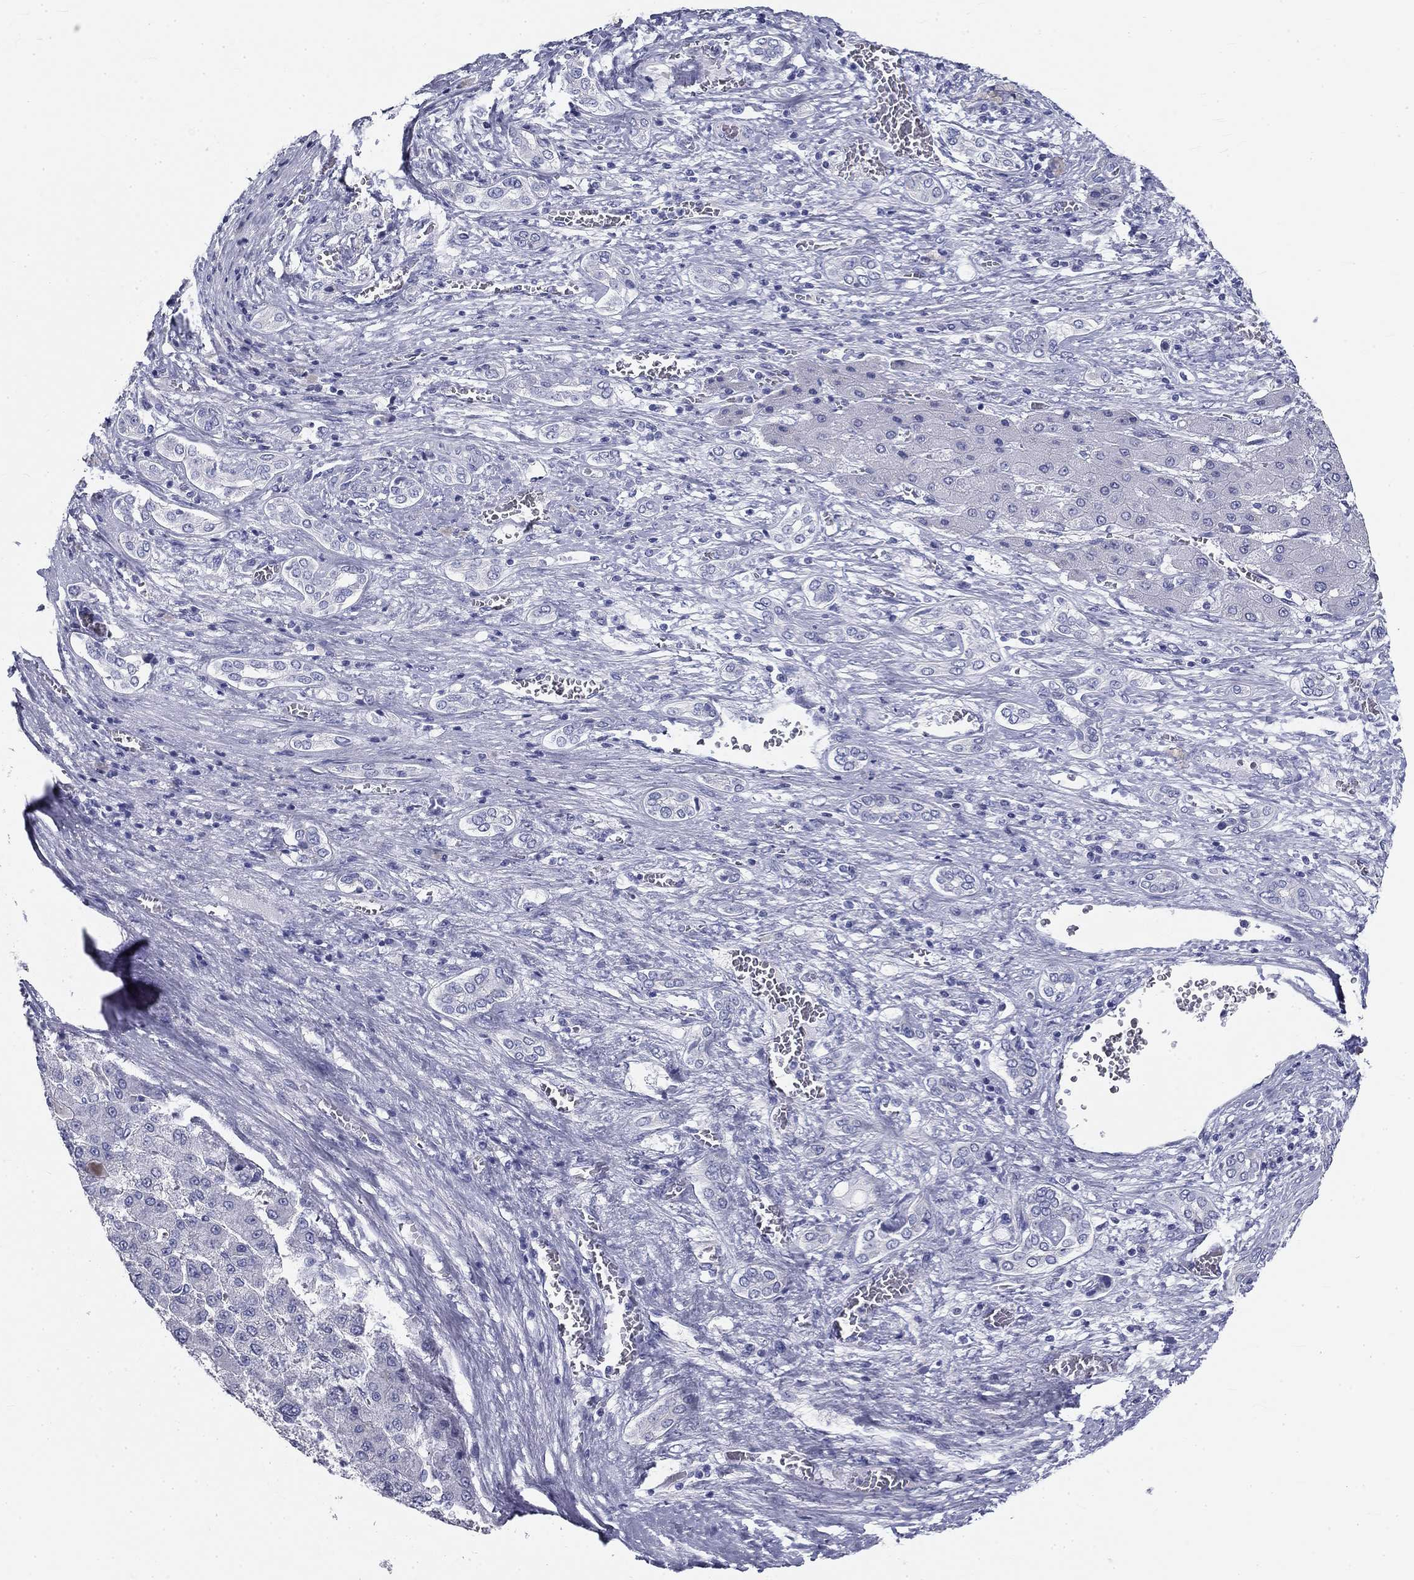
{"staining": {"intensity": "negative", "quantity": "none", "location": "none"}, "tissue": "liver cancer", "cell_type": "Tumor cells", "image_type": "cancer", "snomed": [{"axis": "morphology", "description": "Carcinoma, Hepatocellular, NOS"}, {"axis": "topography", "description": "Liver"}], "caption": "Tumor cells are negative for protein expression in human hepatocellular carcinoma (liver). (DAB (3,3'-diaminobenzidine) immunohistochemistry with hematoxylin counter stain).", "gene": "GALNTL5", "patient": {"sex": "male", "age": 70}}